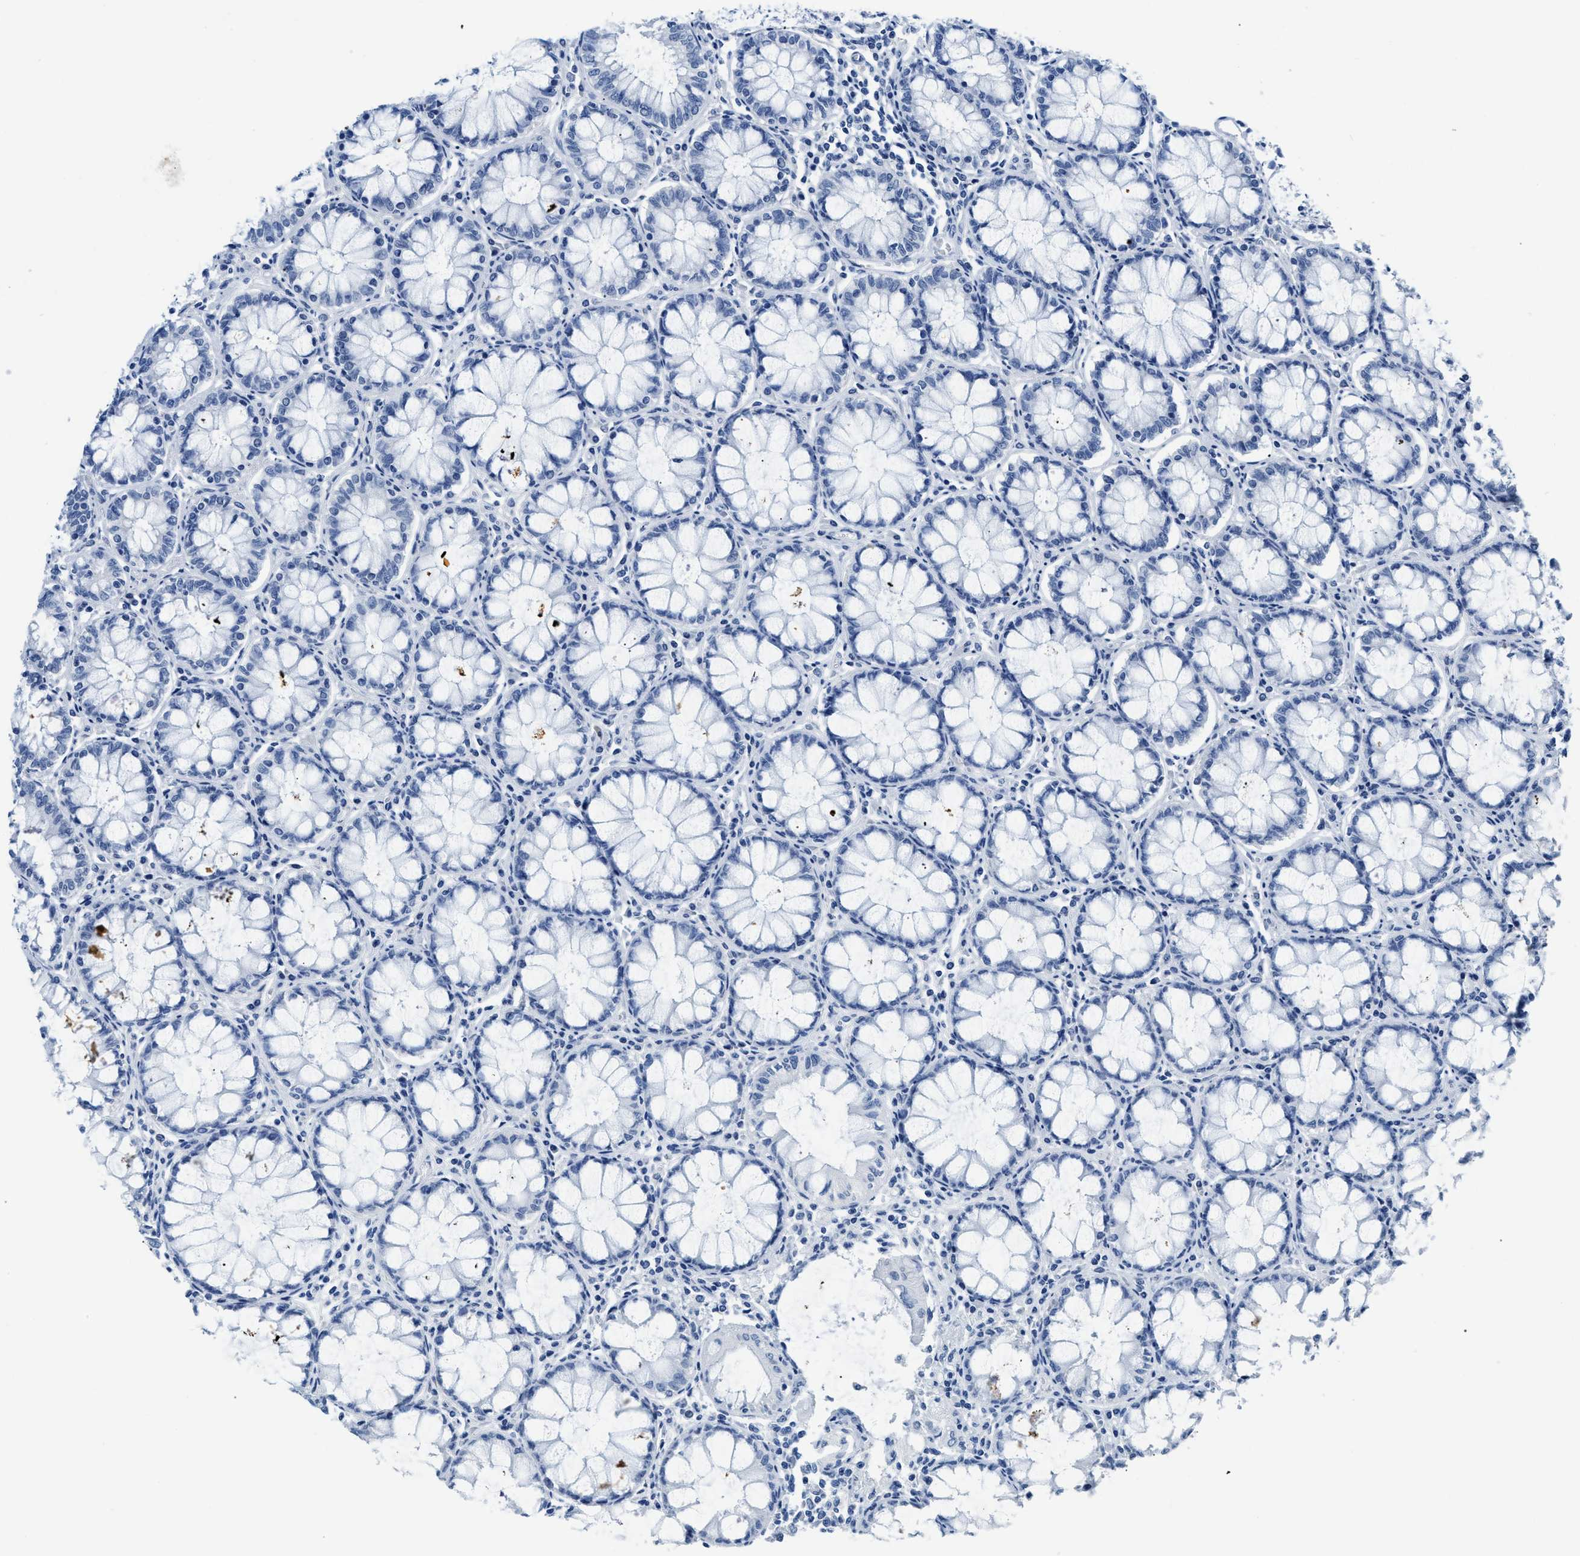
{"staining": {"intensity": "negative", "quantity": "none", "location": "none"}, "tissue": "colorectal cancer", "cell_type": "Tumor cells", "image_type": "cancer", "snomed": [{"axis": "morphology", "description": "Normal tissue, NOS"}, {"axis": "morphology", "description": "Adenocarcinoma, NOS"}, {"axis": "topography", "description": "Rectum"}], "caption": "Immunohistochemical staining of adenocarcinoma (colorectal) demonstrates no significant expression in tumor cells.", "gene": "NFATC2", "patient": {"sex": "female", "age": 66}}